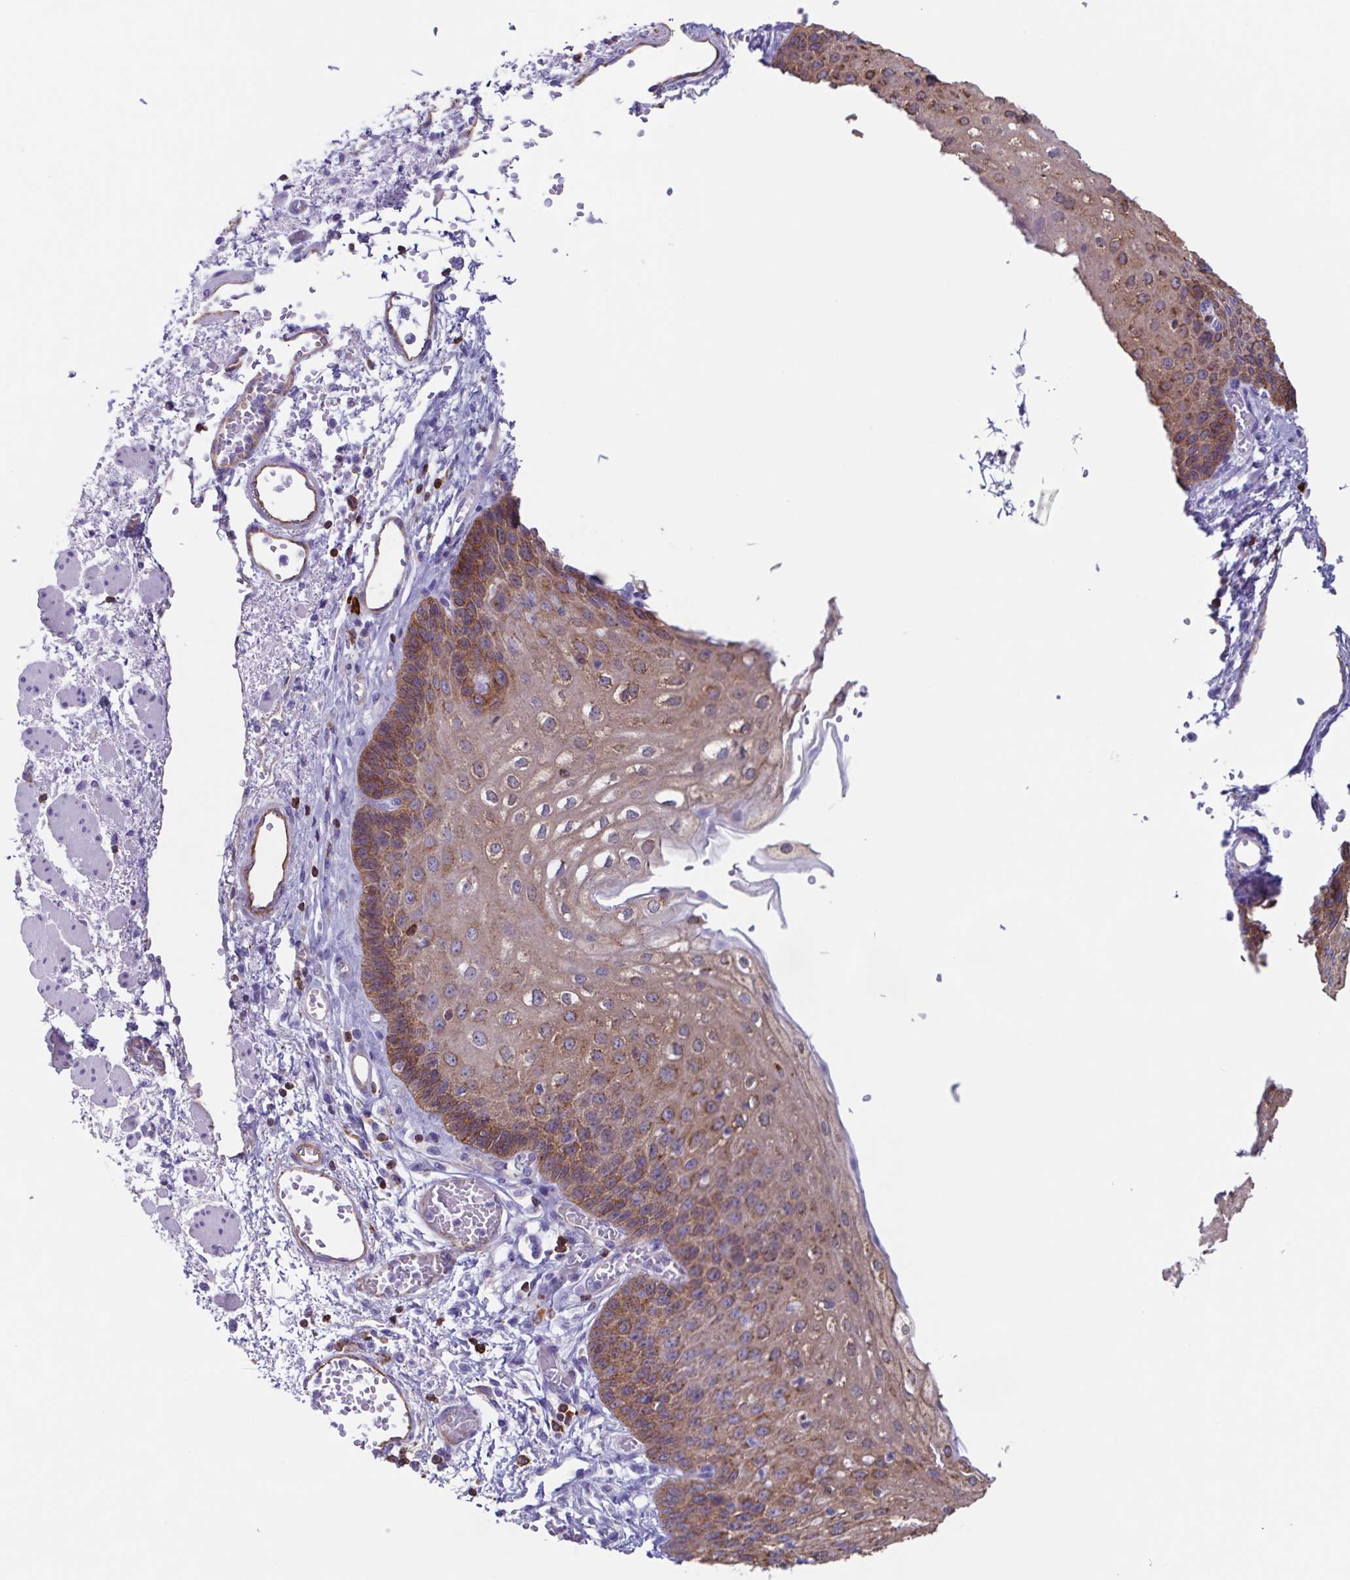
{"staining": {"intensity": "moderate", "quantity": "25%-75%", "location": "cytoplasmic/membranous"}, "tissue": "esophagus", "cell_type": "Squamous epithelial cells", "image_type": "normal", "snomed": [{"axis": "morphology", "description": "Normal tissue, NOS"}, {"axis": "morphology", "description": "Adenocarcinoma, NOS"}, {"axis": "topography", "description": "Esophagus"}], "caption": "IHC image of normal esophagus stained for a protein (brown), which exhibits medium levels of moderate cytoplasmic/membranous positivity in about 25%-75% of squamous epithelial cells.", "gene": "TPD52", "patient": {"sex": "male", "age": 81}}